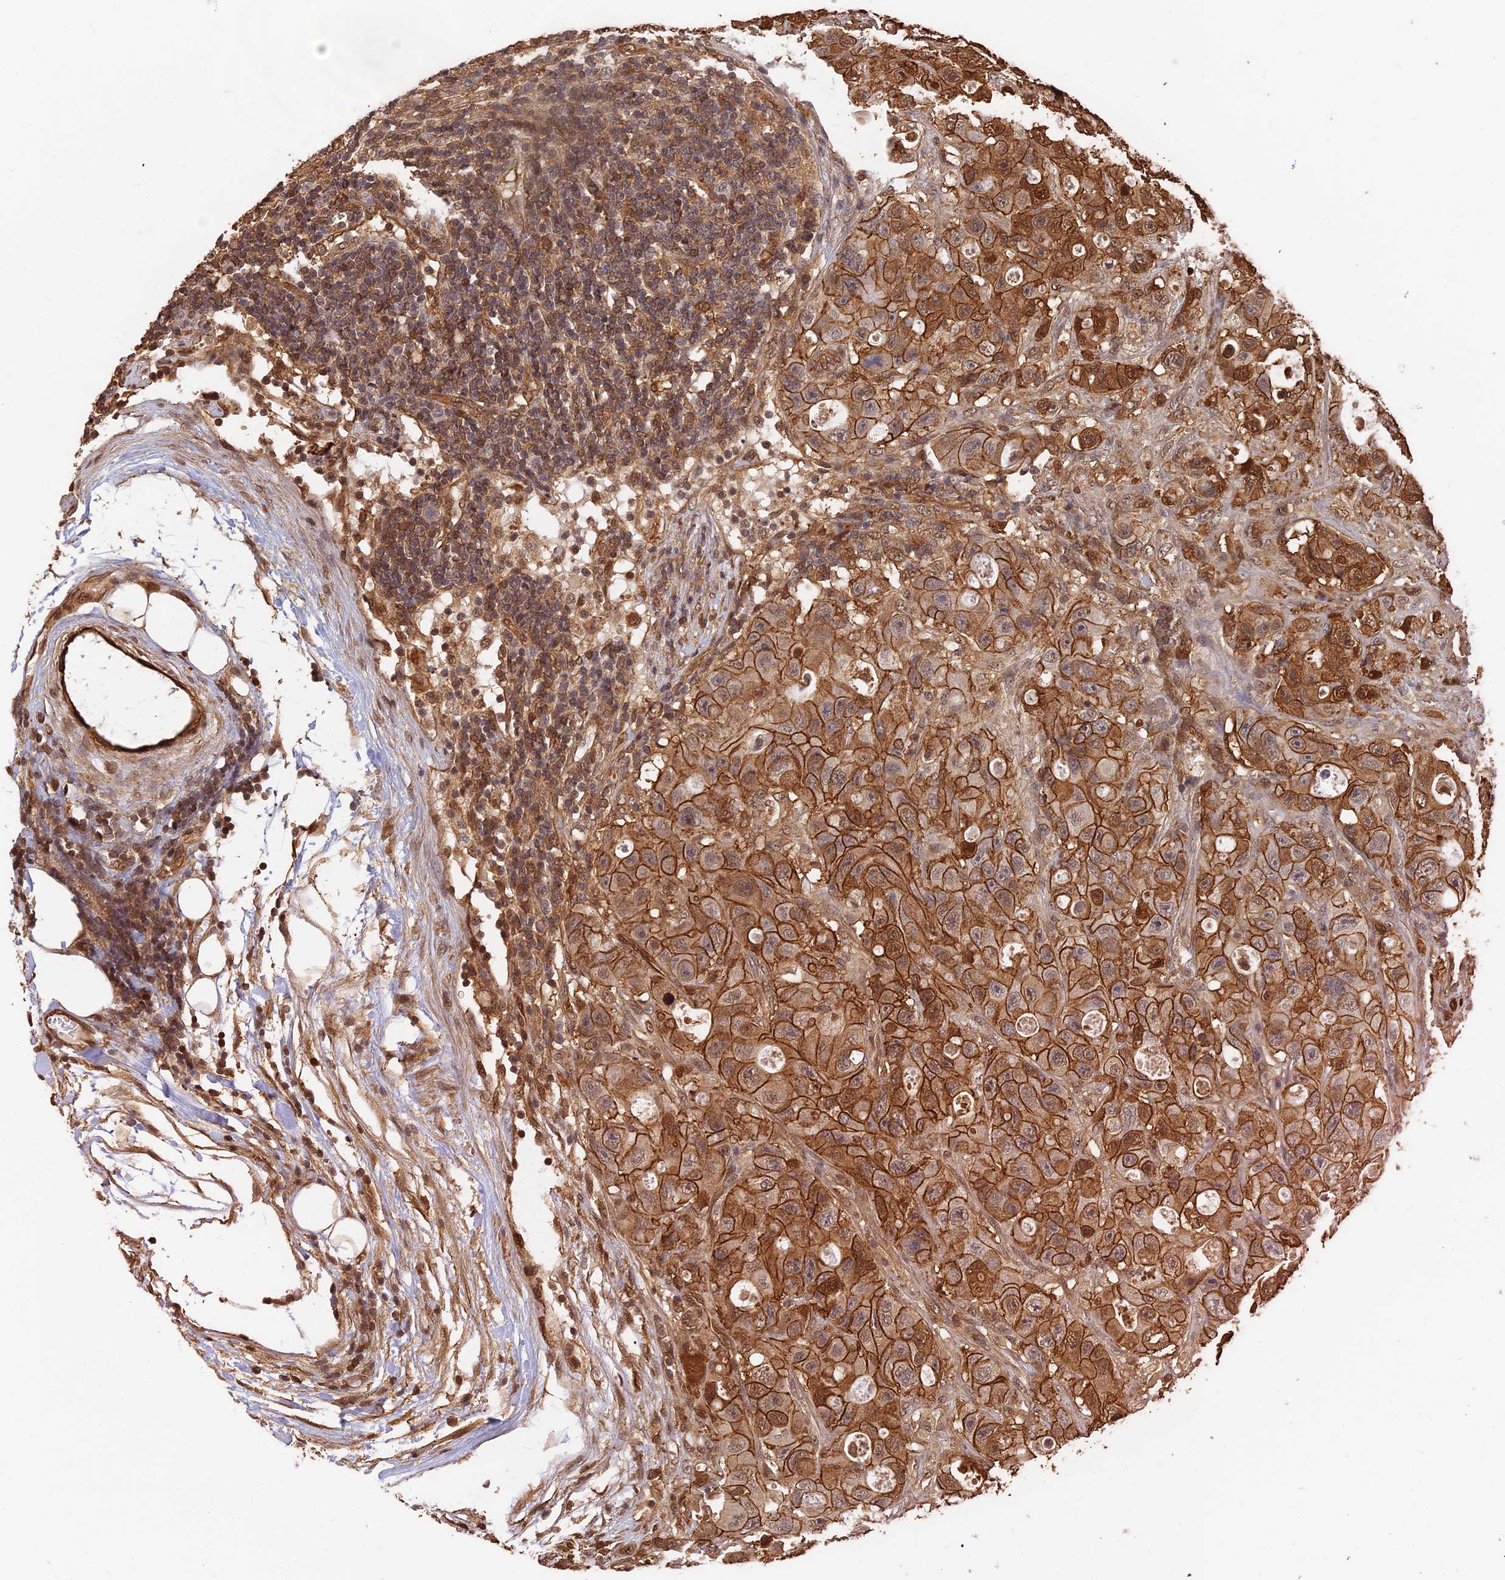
{"staining": {"intensity": "strong", "quantity": ">75%", "location": "cytoplasmic/membranous"}, "tissue": "colorectal cancer", "cell_type": "Tumor cells", "image_type": "cancer", "snomed": [{"axis": "morphology", "description": "Adenocarcinoma, NOS"}, {"axis": "topography", "description": "Colon"}], "caption": "This histopathology image reveals immunohistochemistry staining of human colorectal cancer (adenocarcinoma), with high strong cytoplasmic/membranous staining in approximately >75% of tumor cells.", "gene": "LRRN3", "patient": {"sex": "female", "age": 46}}